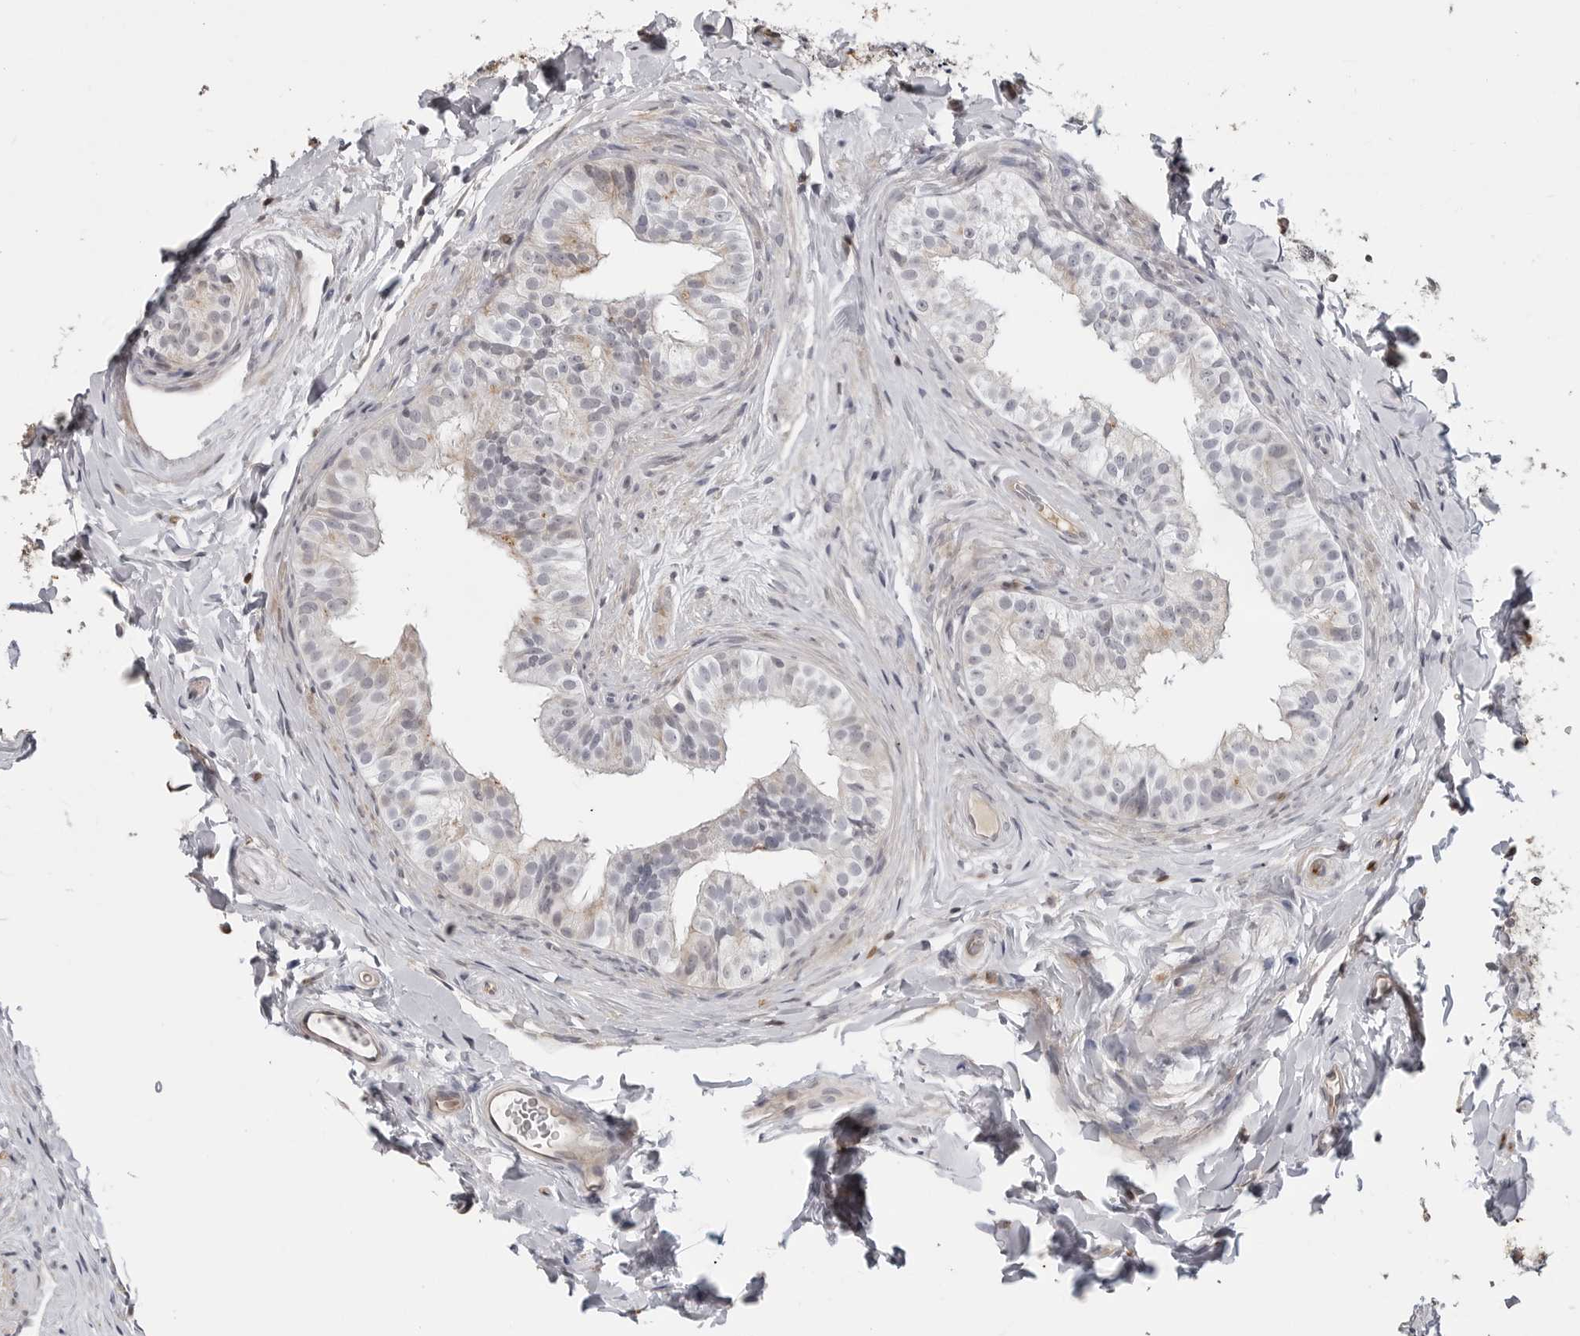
{"staining": {"intensity": "strong", "quantity": "<25%", "location": "cytoplasmic/membranous"}, "tissue": "epididymis", "cell_type": "Glandular cells", "image_type": "normal", "snomed": [{"axis": "morphology", "description": "Normal tissue, NOS"}, {"axis": "topography", "description": "Epididymis"}], "caption": "Immunohistochemistry (IHC) photomicrograph of normal human epididymis stained for a protein (brown), which displays medium levels of strong cytoplasmic/membranous staining in approximately <25% of glandular cells.", "gene": "CXCR5", "patient": {"sex": "male", "age": 49}}